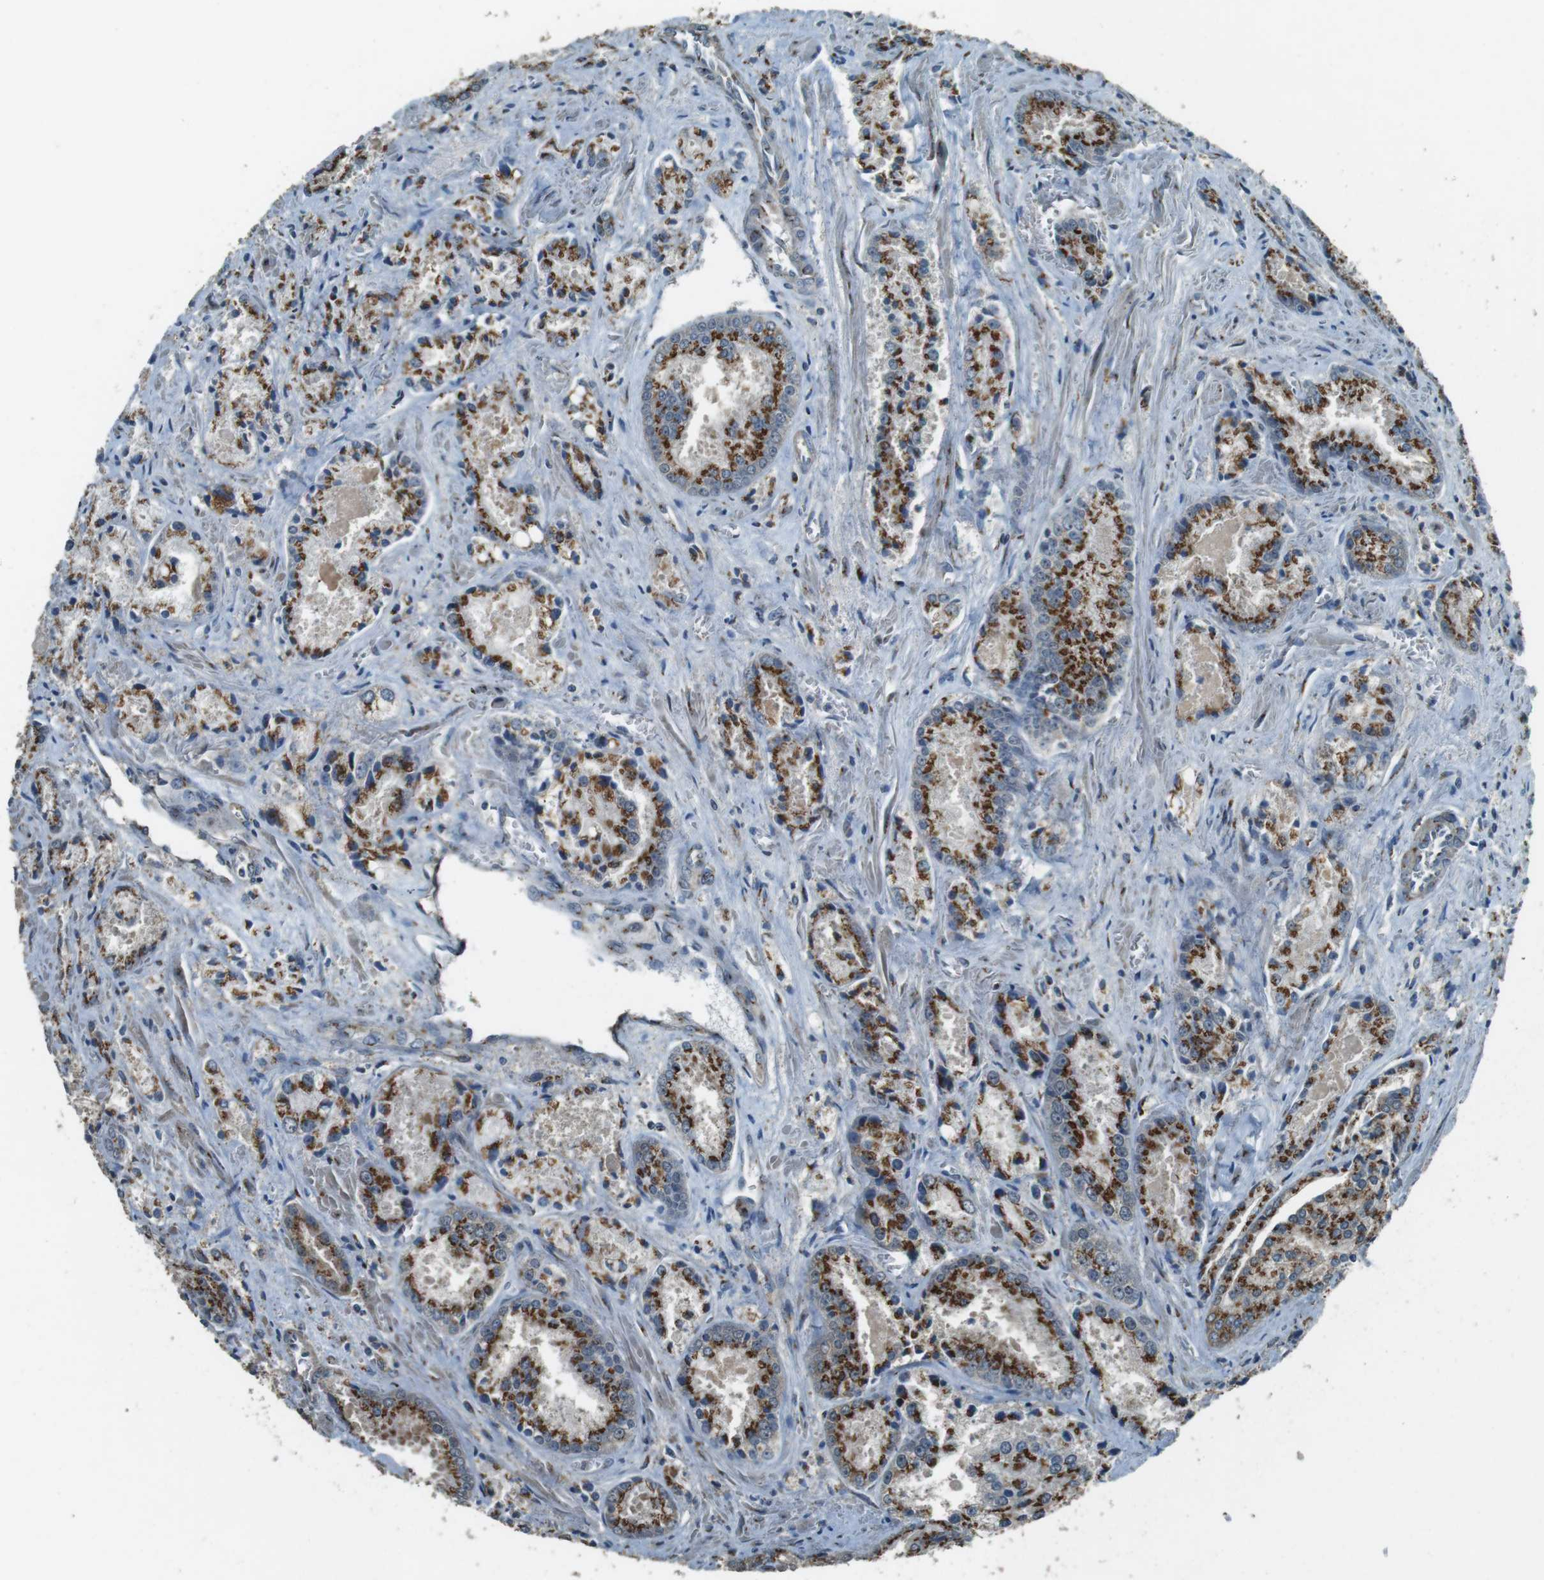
{"staining": {"intensity": "strong", "quantity": ">75%", "location": "cytoplasmic/membranous"}, "tissue": "prostate cancer", "cell_type": "Tumor cells", "image_type": "cancer", "snomed": [{"axis": "morphology", "description": "Adenocarcinoma, Low grade"}, {"axis": "topography", "description": "Prostate"}], "caption": "Immunohistochemistry staining of adenocarcinoma (low-grade) (prostate), which exhibits high levels of strong cytoplasmic/membranous positivity in about >75% of tumor cells indicating strong cytoplasmic/membranous protein expression. The staining was performed using DAB (brown) for protein detection and nuclei were counterstained in hematoxylin (blue).", "gene": "TMEM115", "patient": {"sex": "male", "age": 64}}